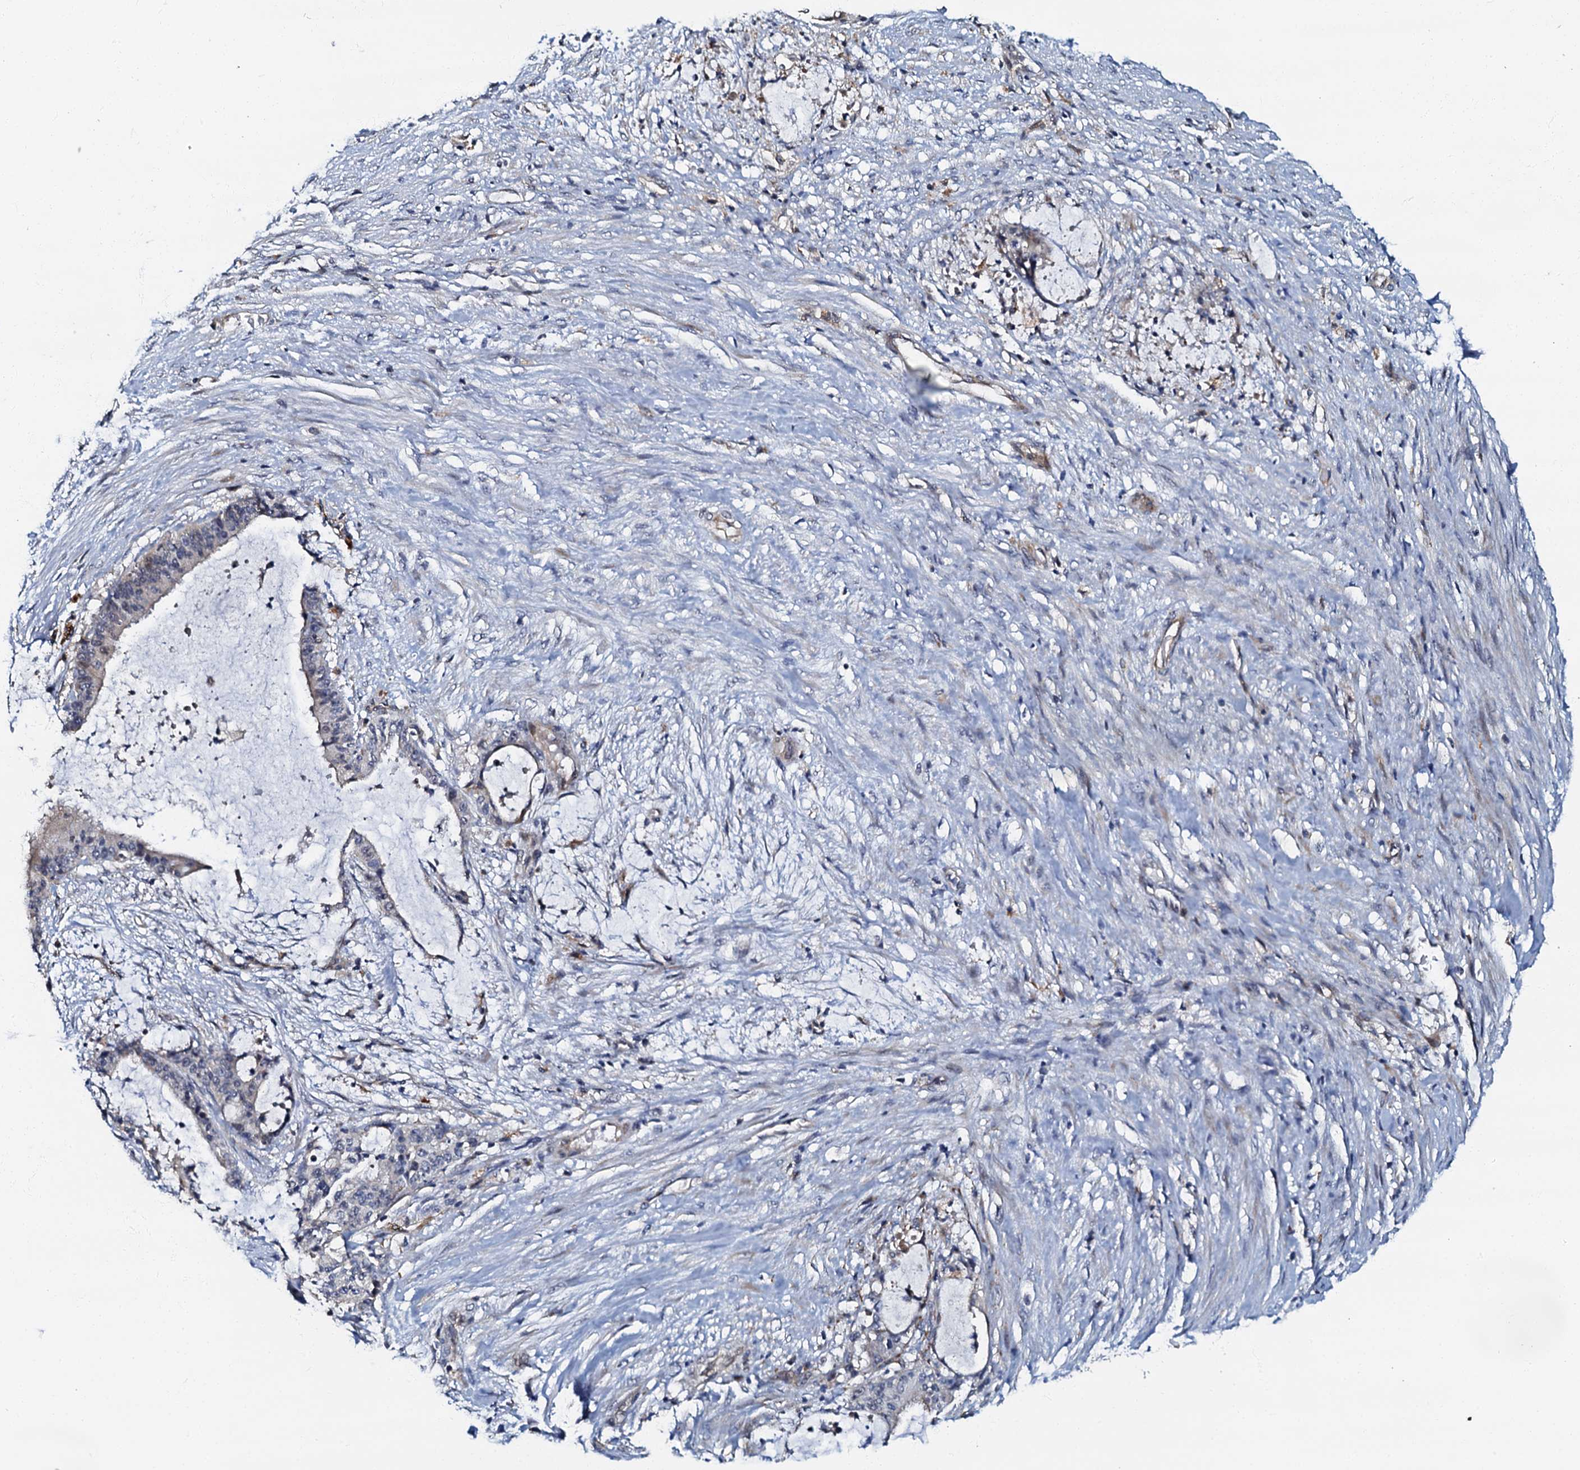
{"staining": {"intensity": "negative", "quantity": "none", "location": "none"}, "tissue": "liver cancer", "cell_type": "Tumor cells", "image_type": "cancer", "snomed": [{"axis": "morphology", "description": "Normal tissue, NOS"}, {"axis": "morphology", "description": "Cholangiocarcinoma"}, {"axis": "topography", "description": "Liver"}, {"axis": "topography", "description": "Peripheral nerve tissue"}], "caption": "High power microscopy micrograph of an immunohistochemistry photomicrograph of liver cancer (cholangiocarcinoma), revealing no significant positivity in tumor cells.", "gene": "OLAH", "patient": {"sex": "female", "age": 73}}